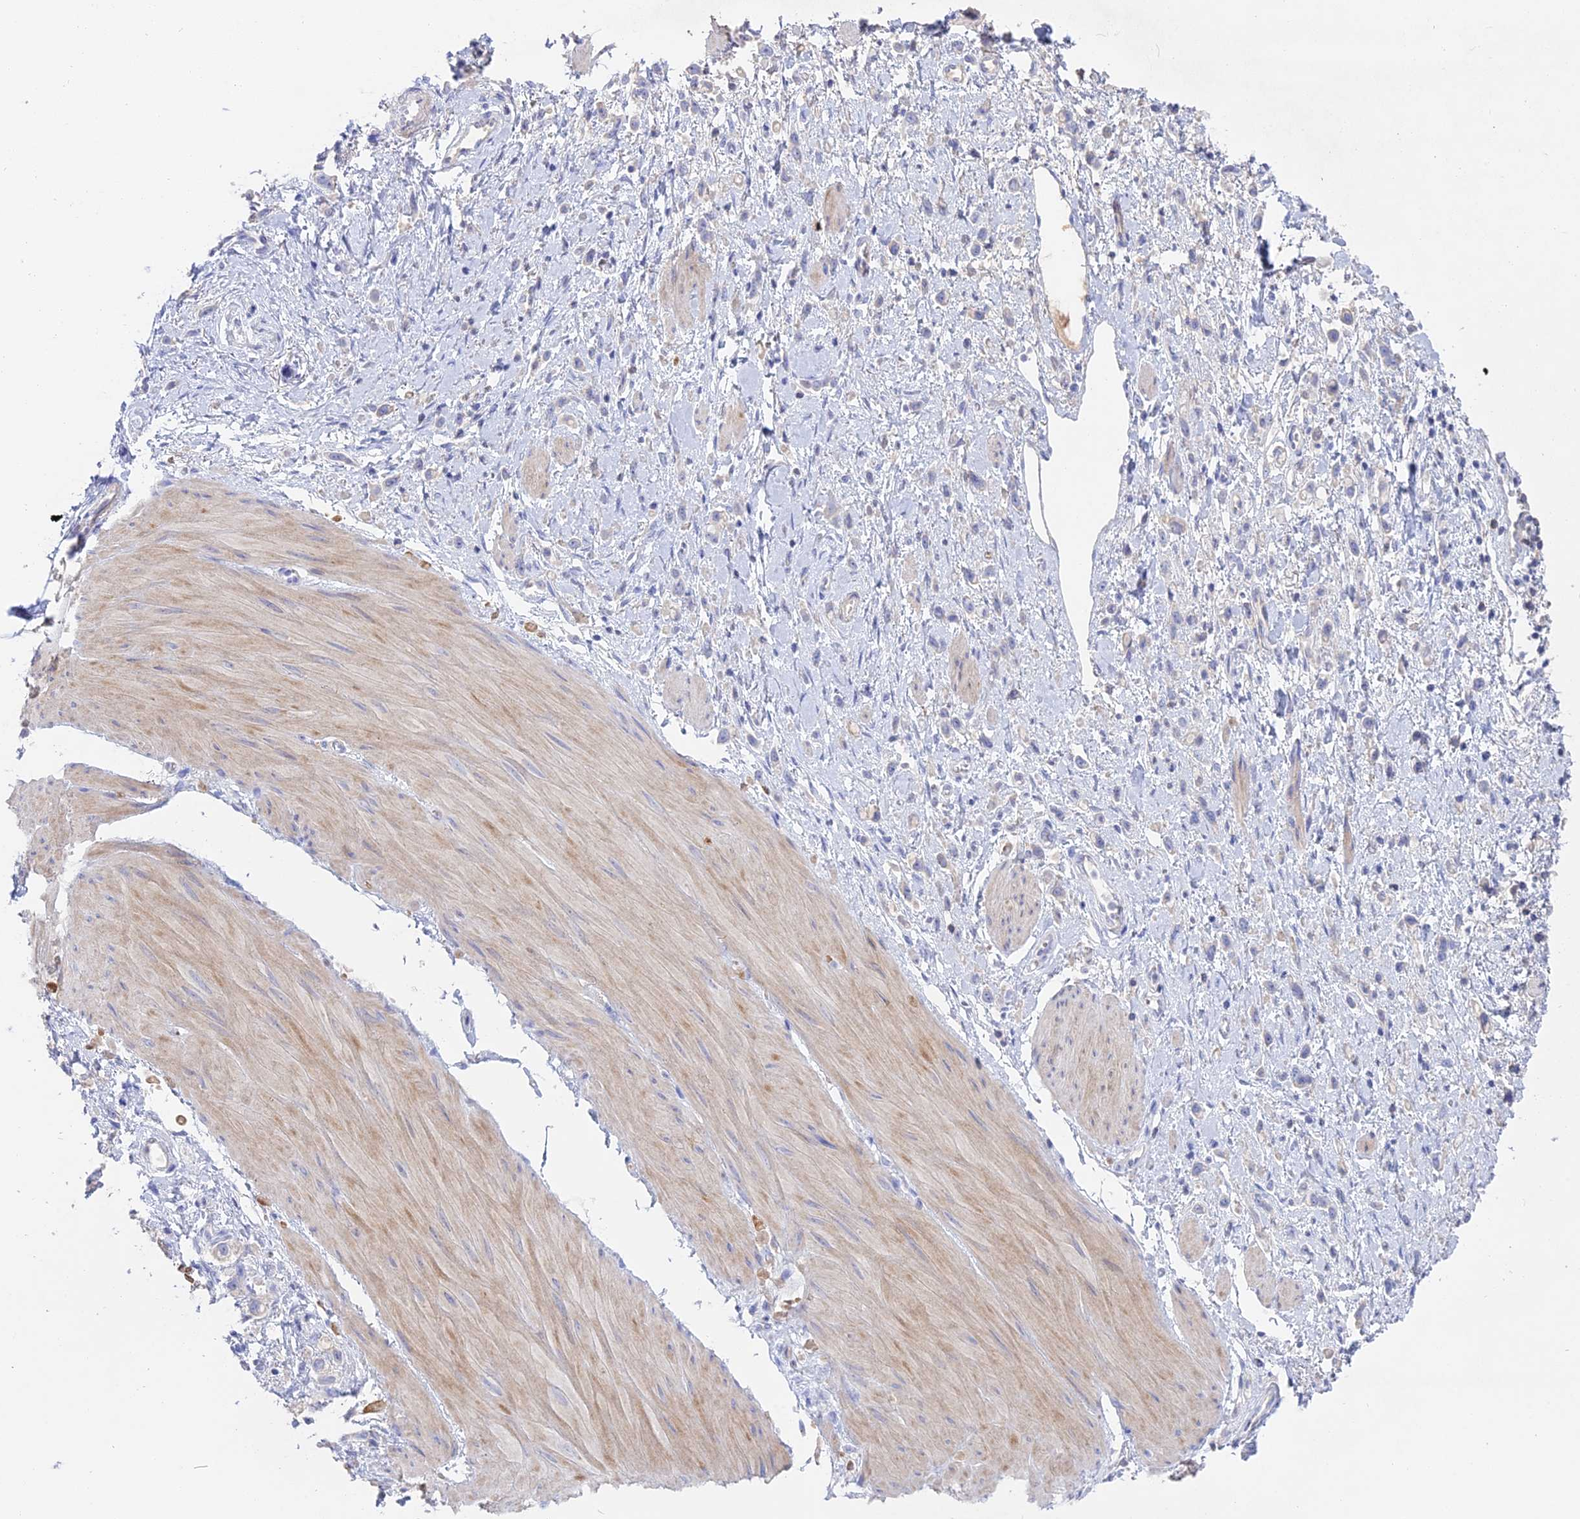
{"staining": {"intensity": "negative", "quantity": "none", "location": "none"}, "tissue": "stomach cancer", "cell_type": "Tumor cells", "image_type": "cancer", "snomed": [{"axis": "morphology", "description": "Adenocarcinoma, NOS"}, {"axis": "topography", "description": "Stomach"}], "caption": "The micrograph displays no staining of tumor cells in stomach adenocarcinoma.", "gene": "ADGRA1", "patient": {"sex": "female", "age": 65}}